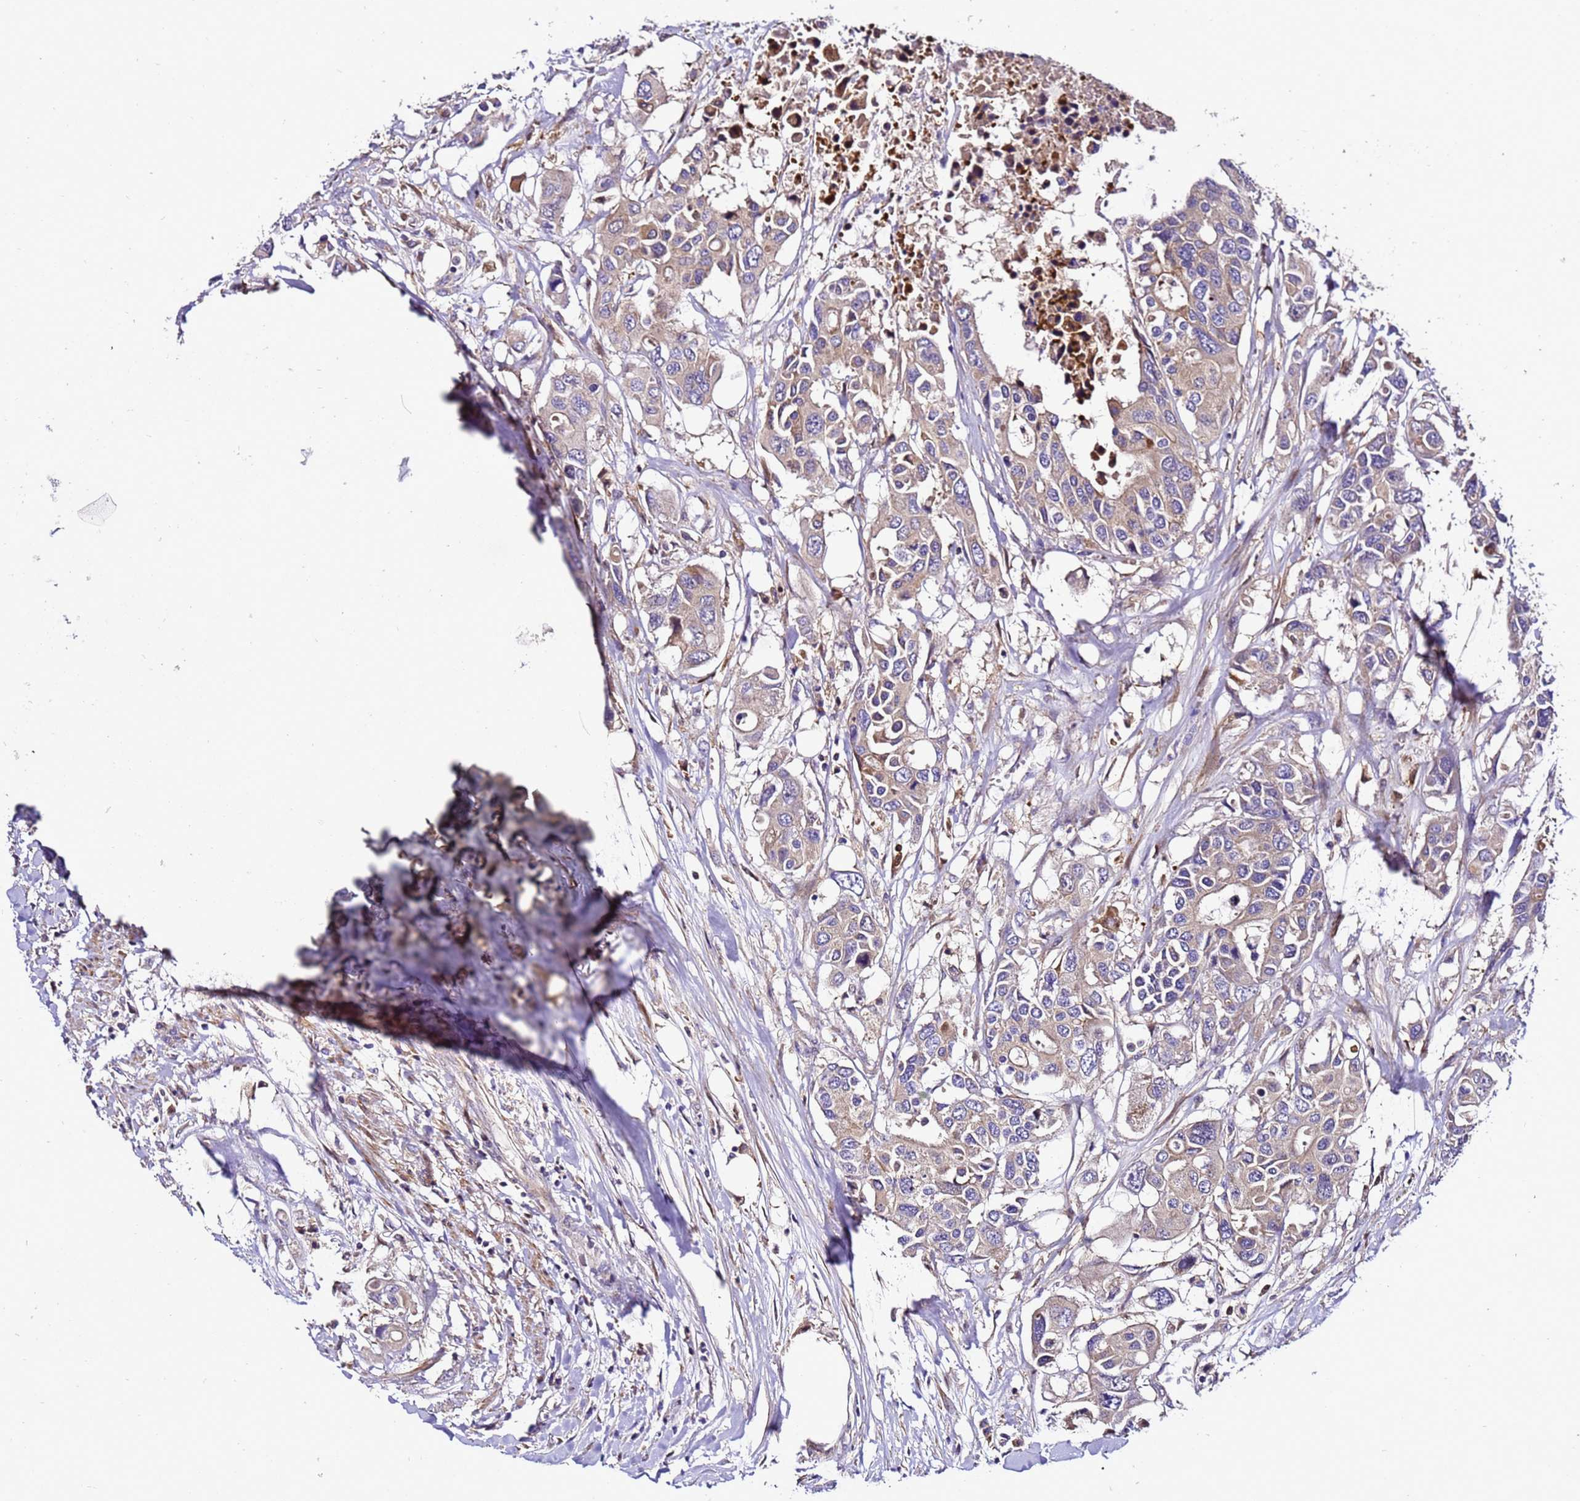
{"staining": {"intensity": "weak", "quantity": "25%-75%", "location": "cytoplasmic/membranous"}, "tissue": "colorectal cancer", "cell_type": "Tumor cells", "image_type": "cancer", "snomed": [{"axis": "morphology", "description": "Adenocarcinoma, NOS"}, {"axis": "topography", "description": "Colon"}], "caption": "Immunohistochemical staining of human adenocarcinoma (colorectal) demonstrates weak cytoplasmic/membranous protein positivity in about 25%-75% of tumor cells. The staining was performed using DAB (3,3'-diaminobenzidine) to visualize the protein expression in brown, while the nuclei were stained in blue with hematoxylin (Magnification: 20x).", "gene": "ZNF417", "patient": {"sex": "male", "age": 77}}